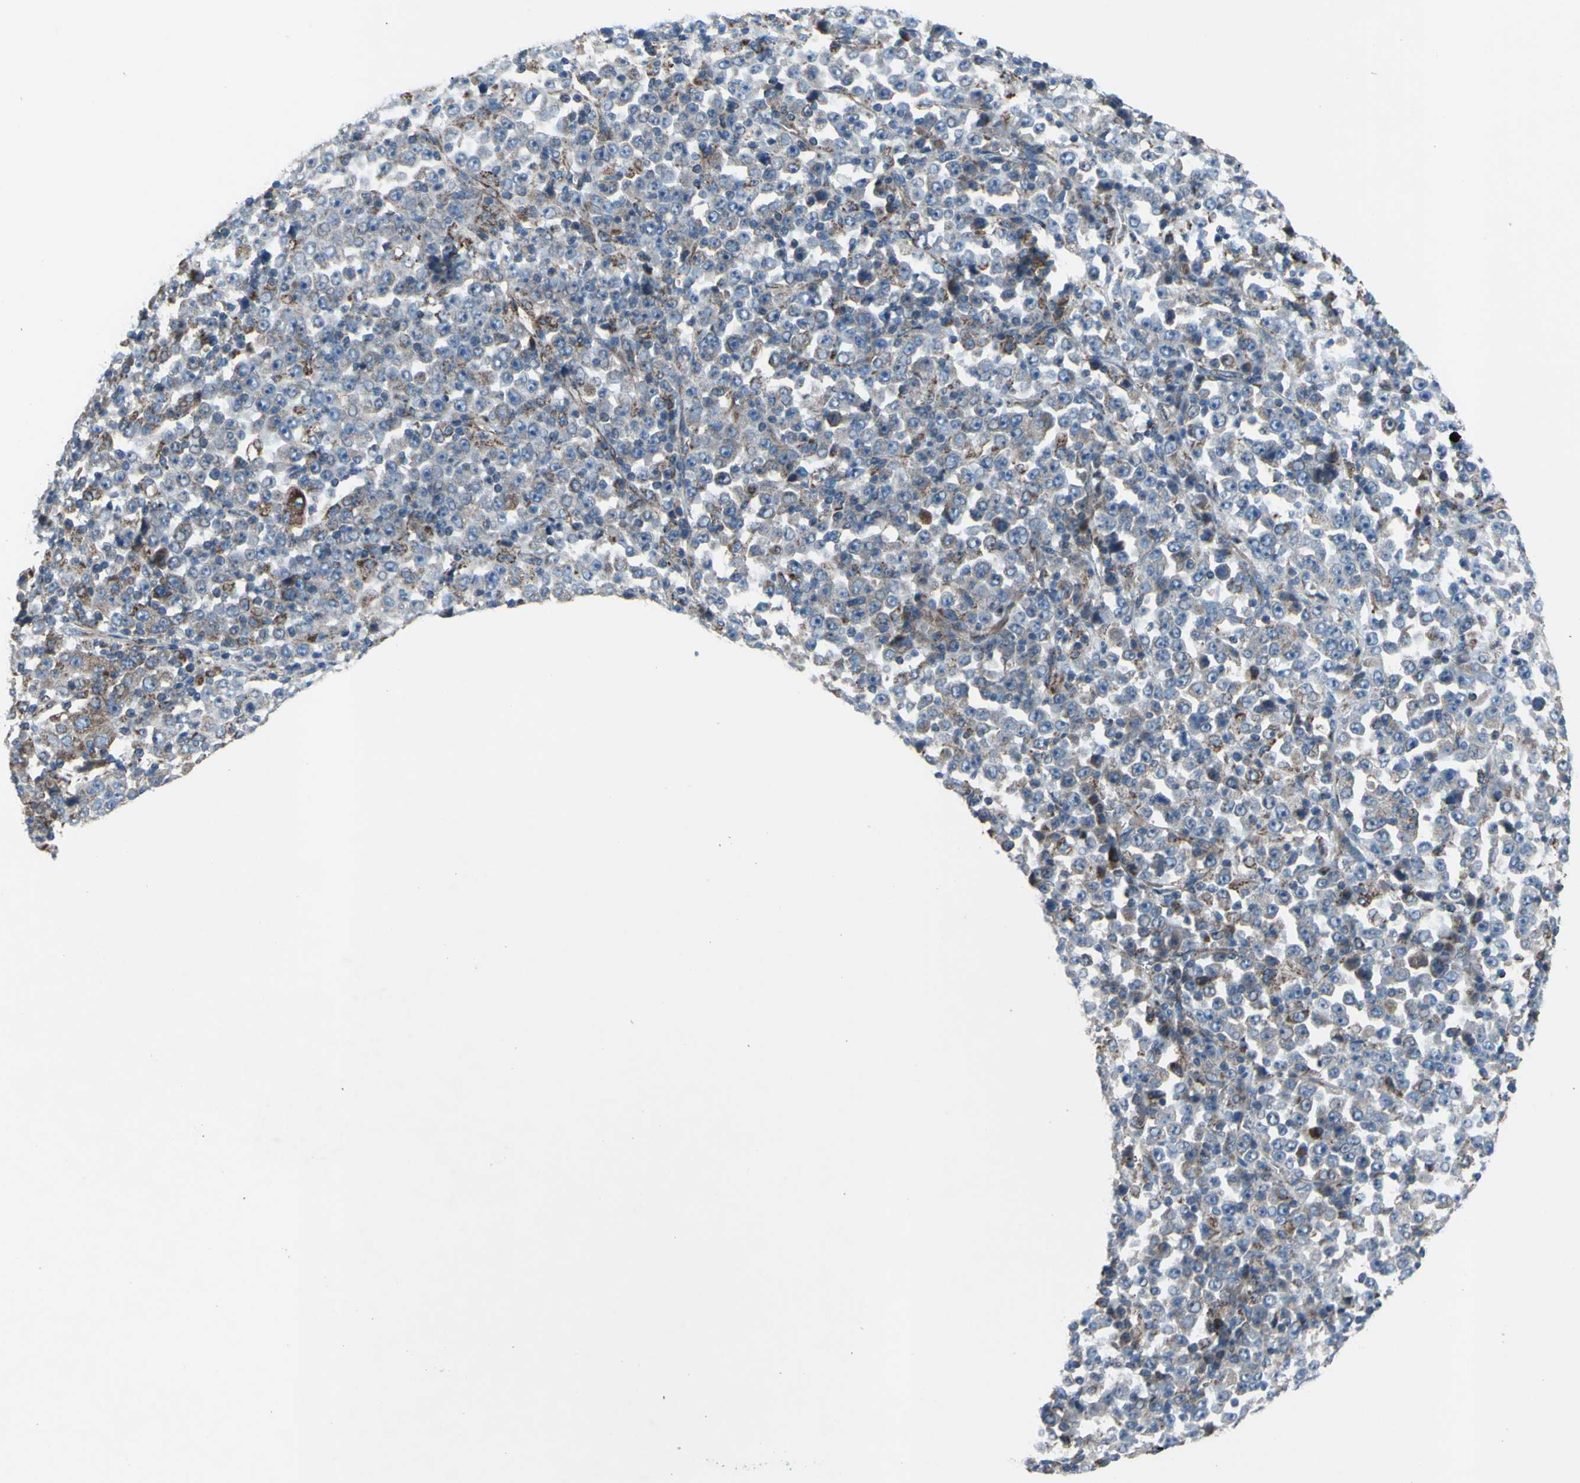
{"staining": {"intensity": "weak", "quantity": "25%-75%", "location": "cytoplasmic/membranous"}, "tissue": "stomach cancer", "cell_type": "Tumor cells", "image_type": "cancer", "snomed": [{"axis": "morphology", "description": "Normal tissue, NOS"}, {"axis": "morphology", "description": "Adenocarcinoma, NOS"}, {"axis": "topography", "description": "Stomach, upper"}, {"axis": "topography", "description": "Stomach"}], "caption": "Human stomach cancer stained for a protein (brown) exhibits weak cytoplasmic/membranous positive positivity in about 25%-75% of tumor cells.", "gene": "EMC7", "patient": {"sex": "male", "age": 59}}